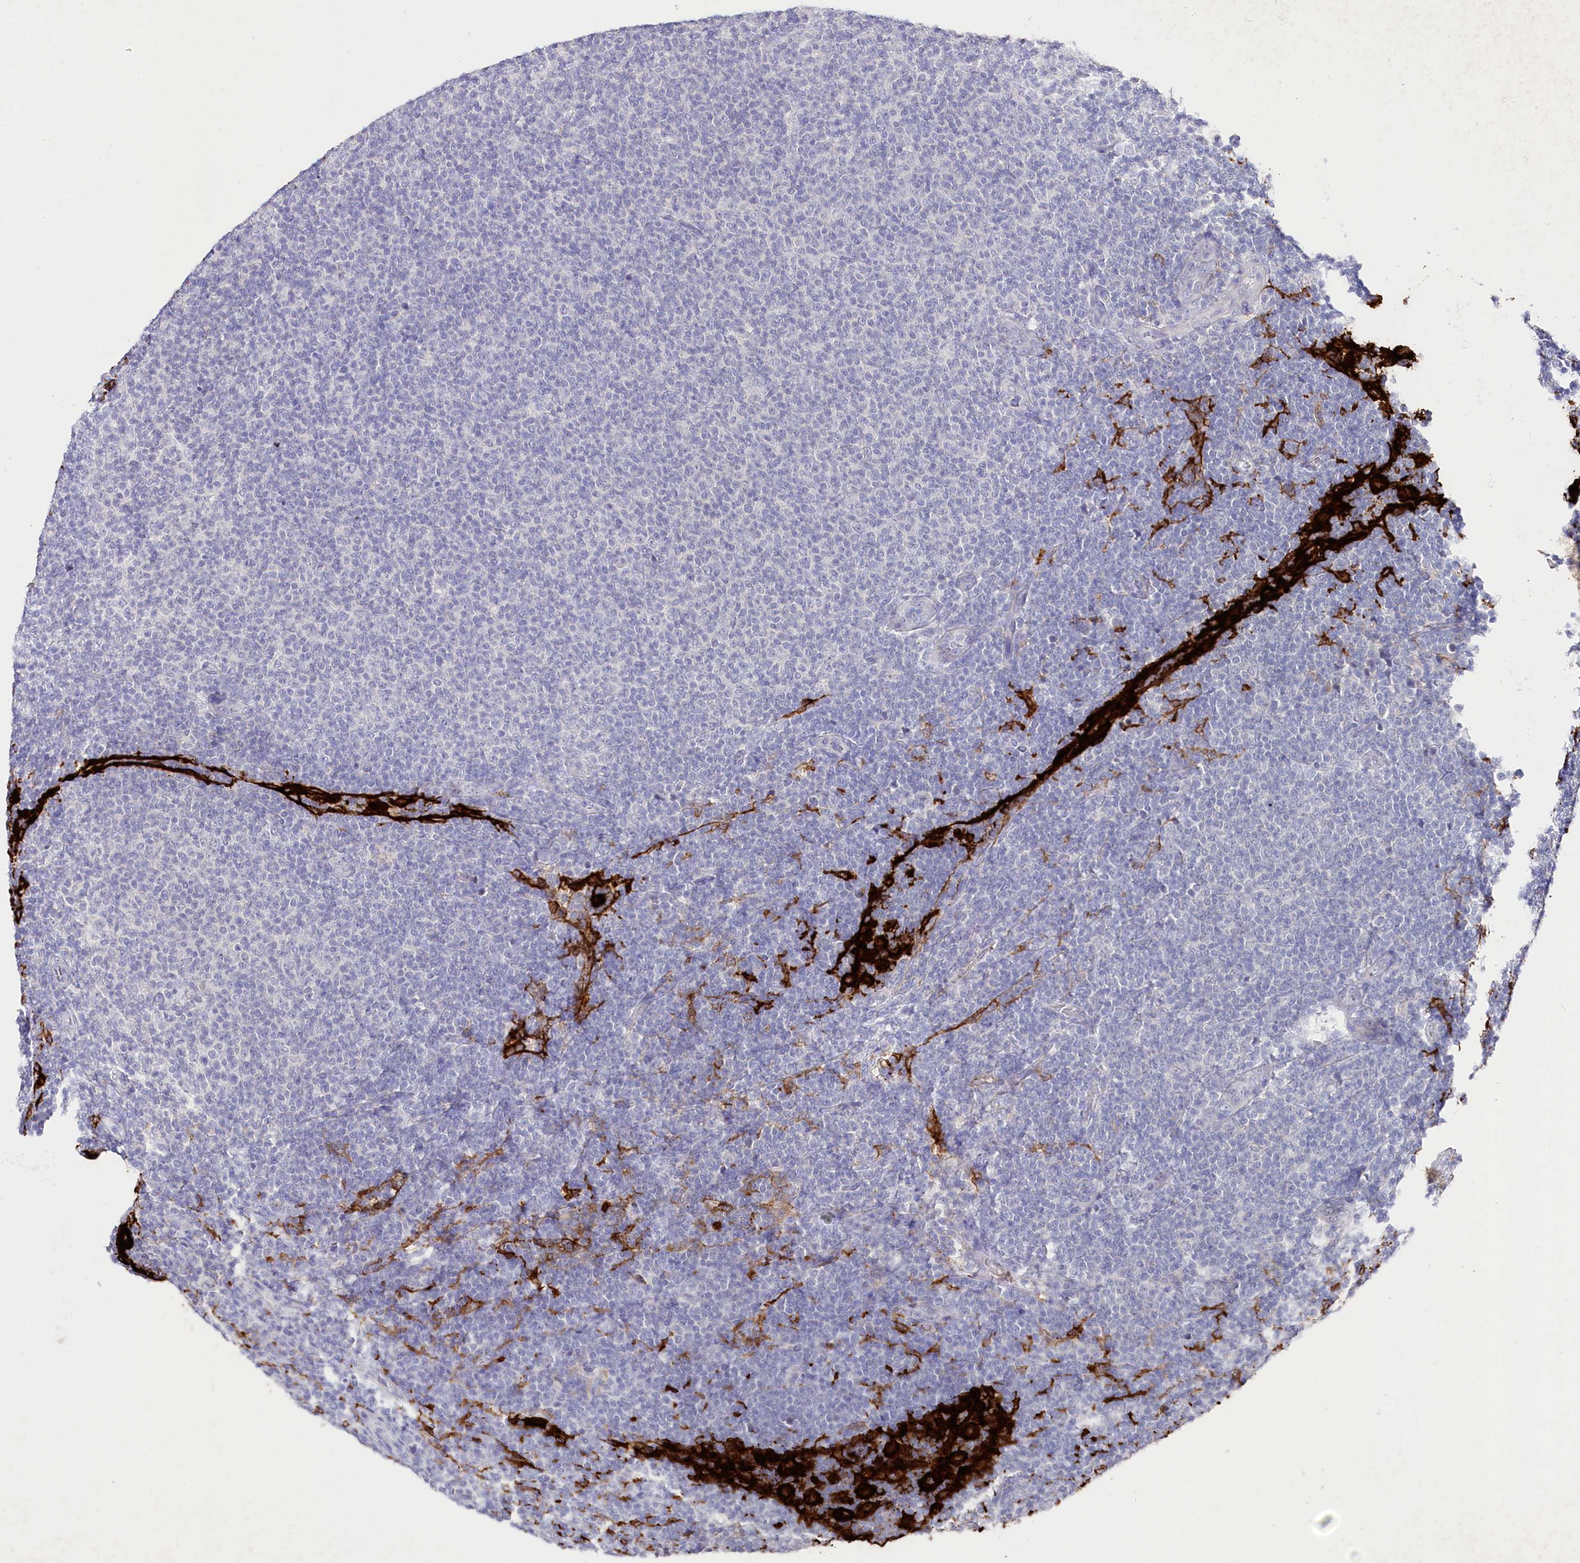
{"staining": {"intensity": "negative", "quantity": "none", "location": "none"}, "tissue": "lymphoma", "cell_type": "Tumor cells", "image_type": "cancer", "snomed": [{"axis": "morphology", "description": "Malignant lymphoma, non-Hodgkin's type, Low grade"}, {"axis": "topography", "description": "Lymph node"}], "caption": "Malignant lymphoma, non-Hodgkin's type (low-grade) was stained to show a protein in brown. There is no significant staining in tumor cells.", "gene": "CLEC4M", "patient": {"sex": "male", "age": 66}}